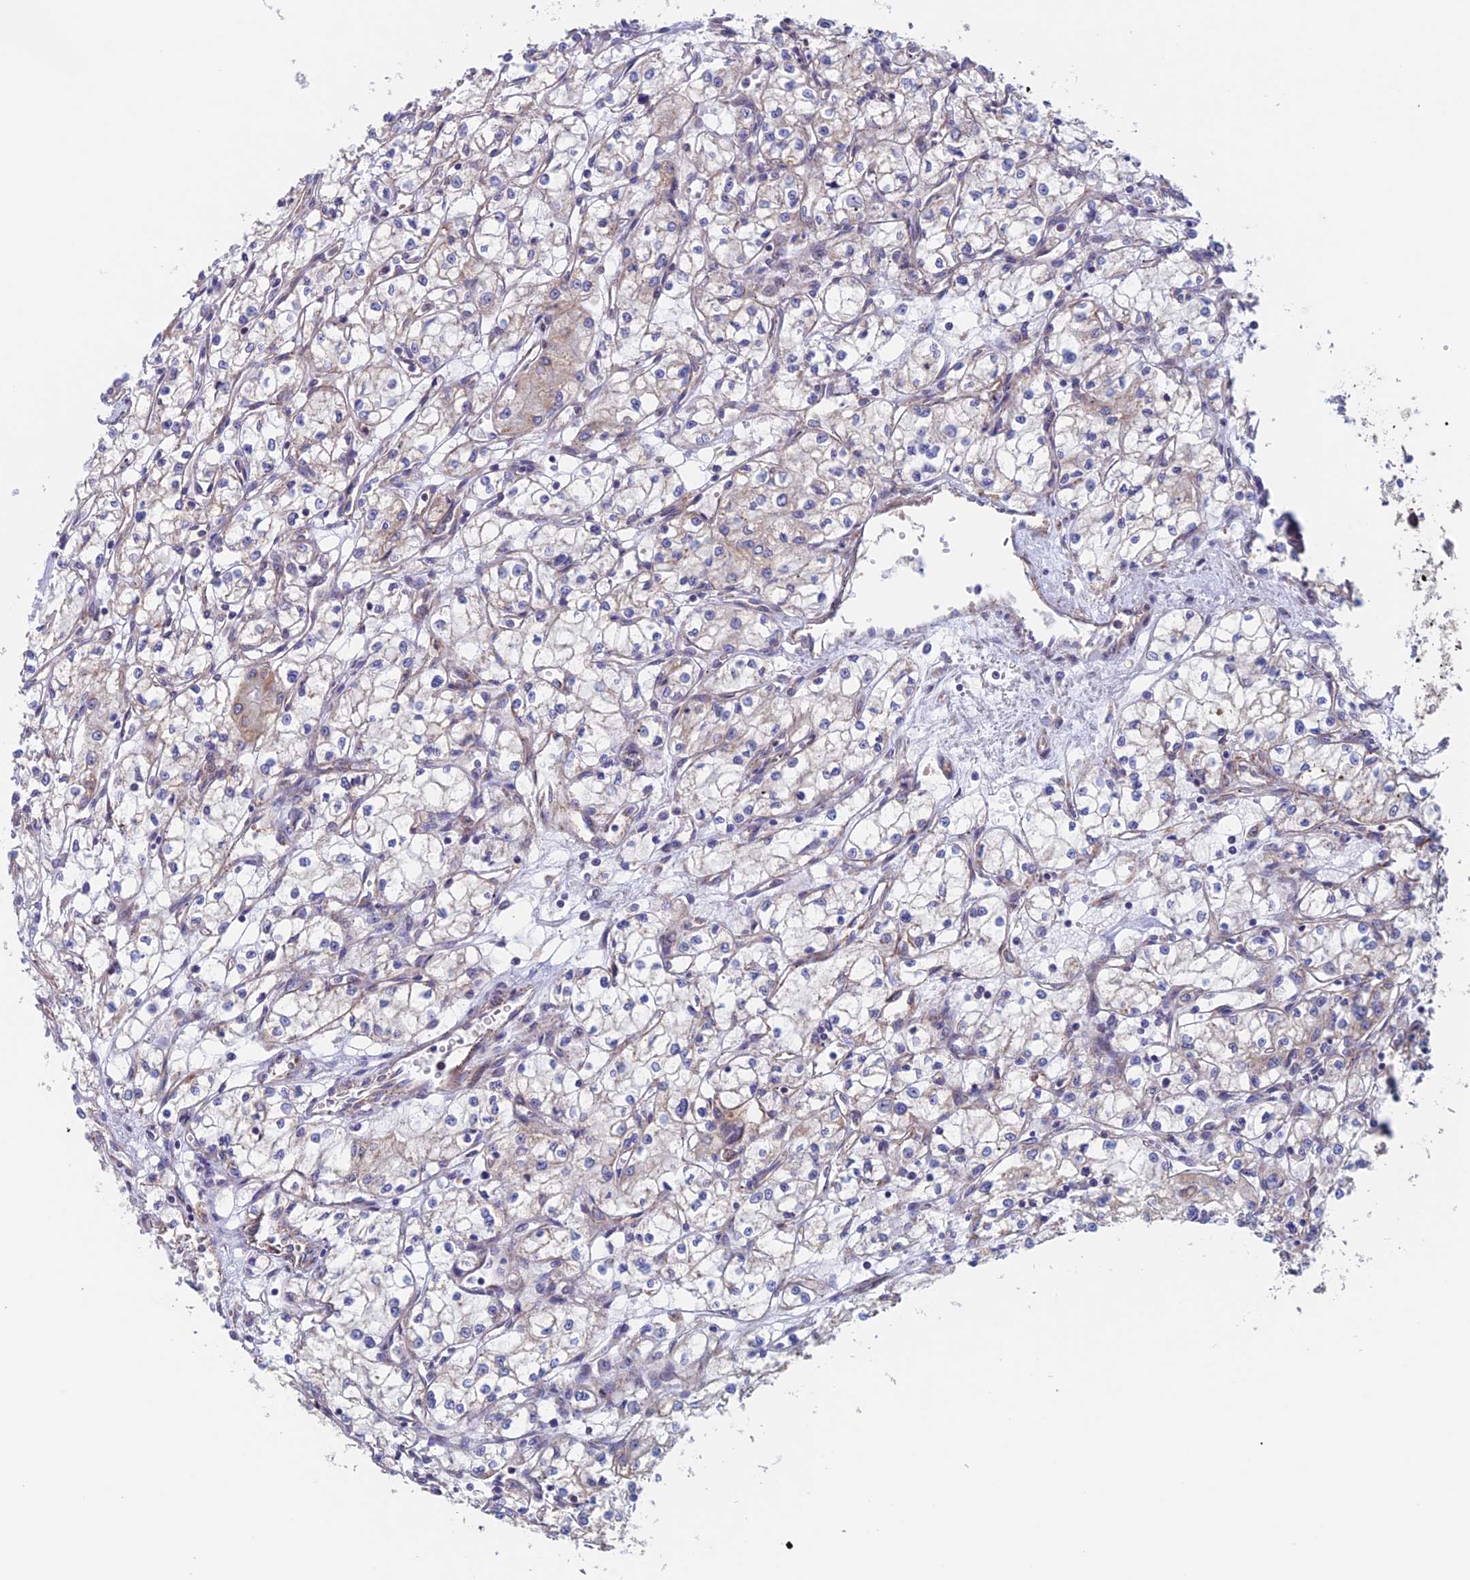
{"staining": {"intensity": "negative", "quantity": "none", "location": "none"}, "tissue": "renal cancer", "cell_type": "Tumor cells", "image_type": "cancer", "snomed": [{"axis": "morphology", "description": "Adenocarcinoma, NOS"}, {"axis": "topography", "description": "Kidney"}], "caption": "This is a image of IHC staining of adenocarcinoma (renal), which shows no expression in tumor cells.", "gene": "MRPL1", "patient": {"sex": "male", "age": 59}}